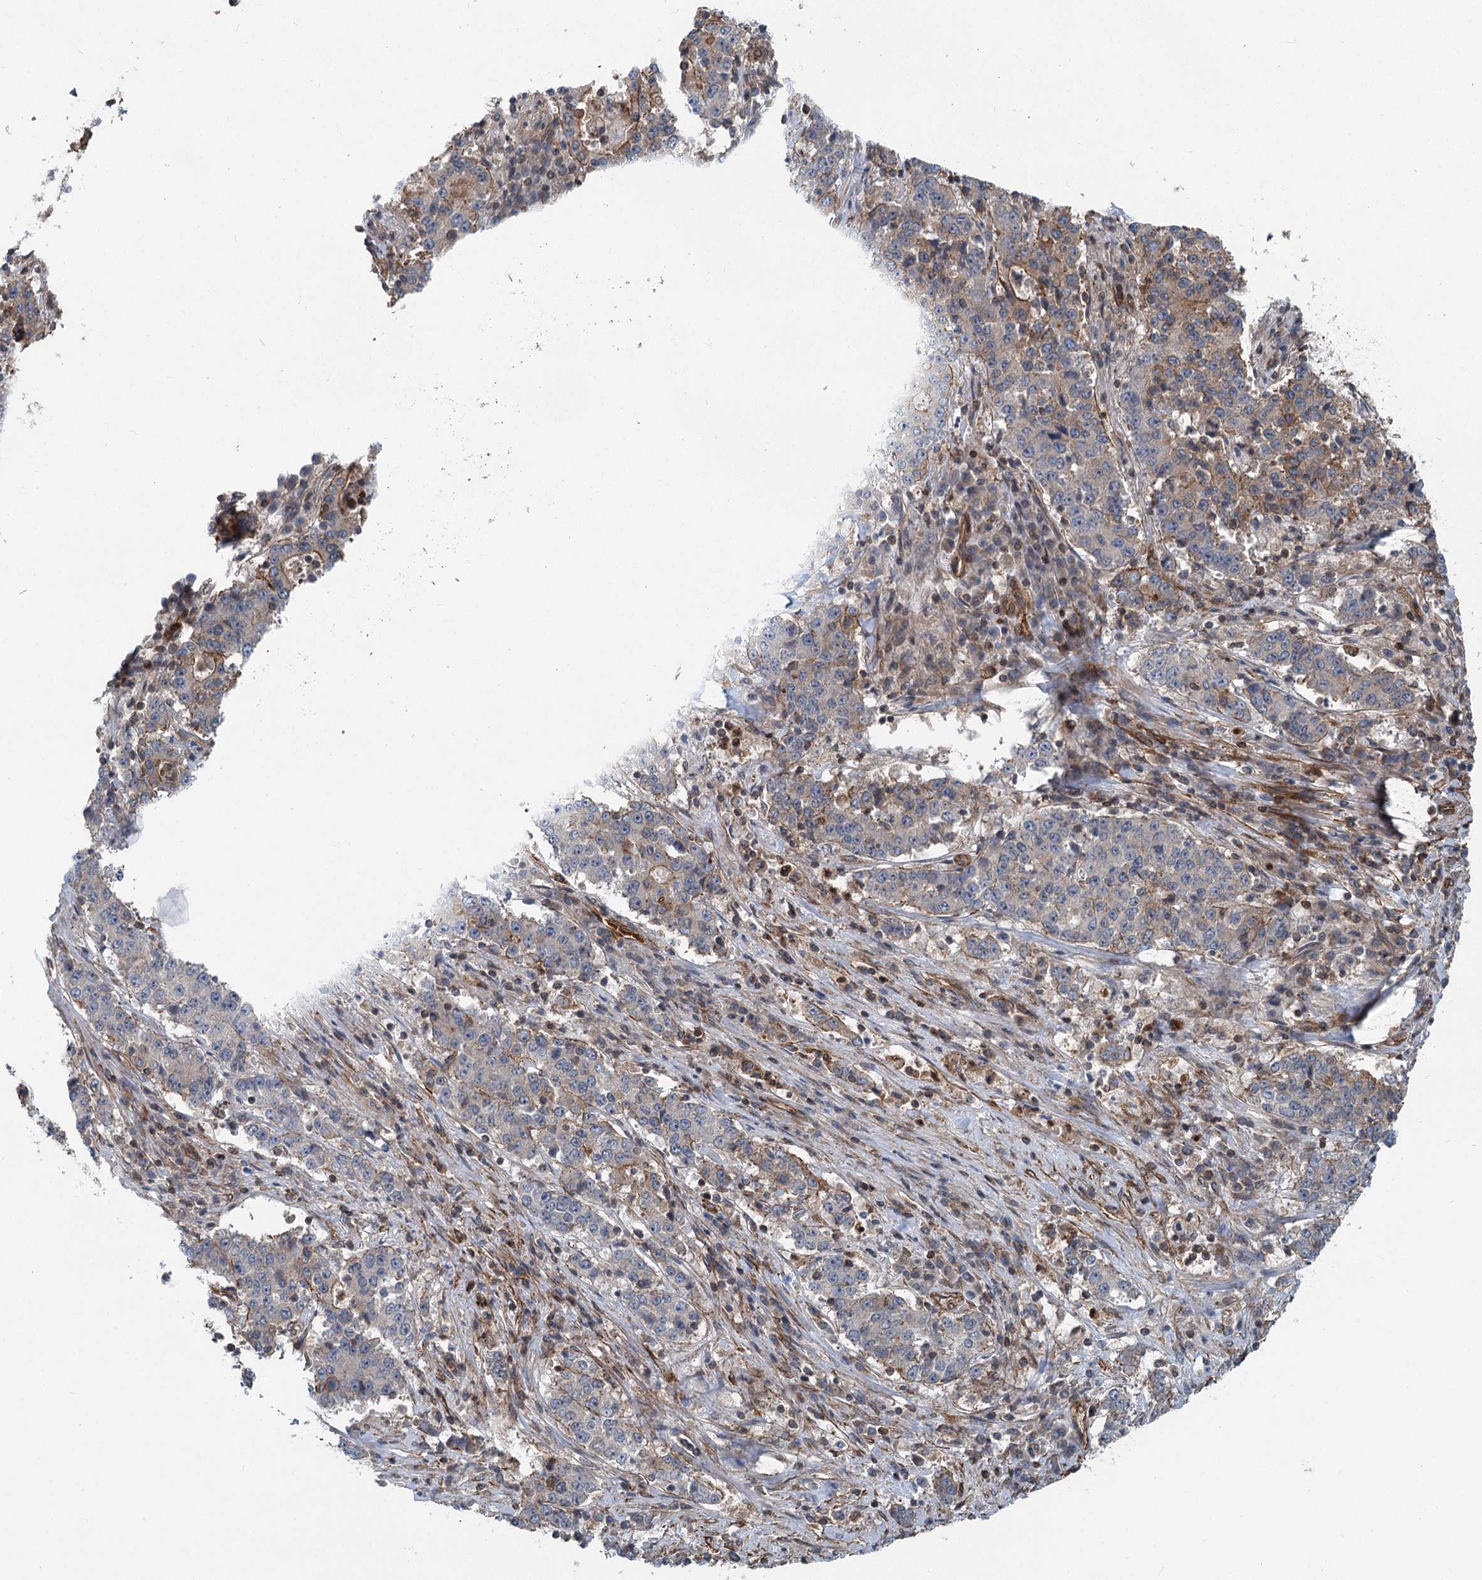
{"staining": {"intensity": "moderate", "quantity": "<25%", "location": "cytoplasmic/membranous"}, "tissue": "stomach cancer", "cell_type": "Tumor cells", "image_type": "cancer", "snomed": [{"axis": "morphology", "description": "Adenocarcinoma, NOS"}, {"axis": "topography", "description": "Stomach"}], "caption": "High-power microscopy captured an immunohistochemistry (IHC) photomicrograph of adenocarcinoma (stomach), revealing moderate cytoplasmic/membranous expression in about <25% of tumor cells.", "gene": "IQSEC1", "patient": {"sex": "male", "age": 59}}